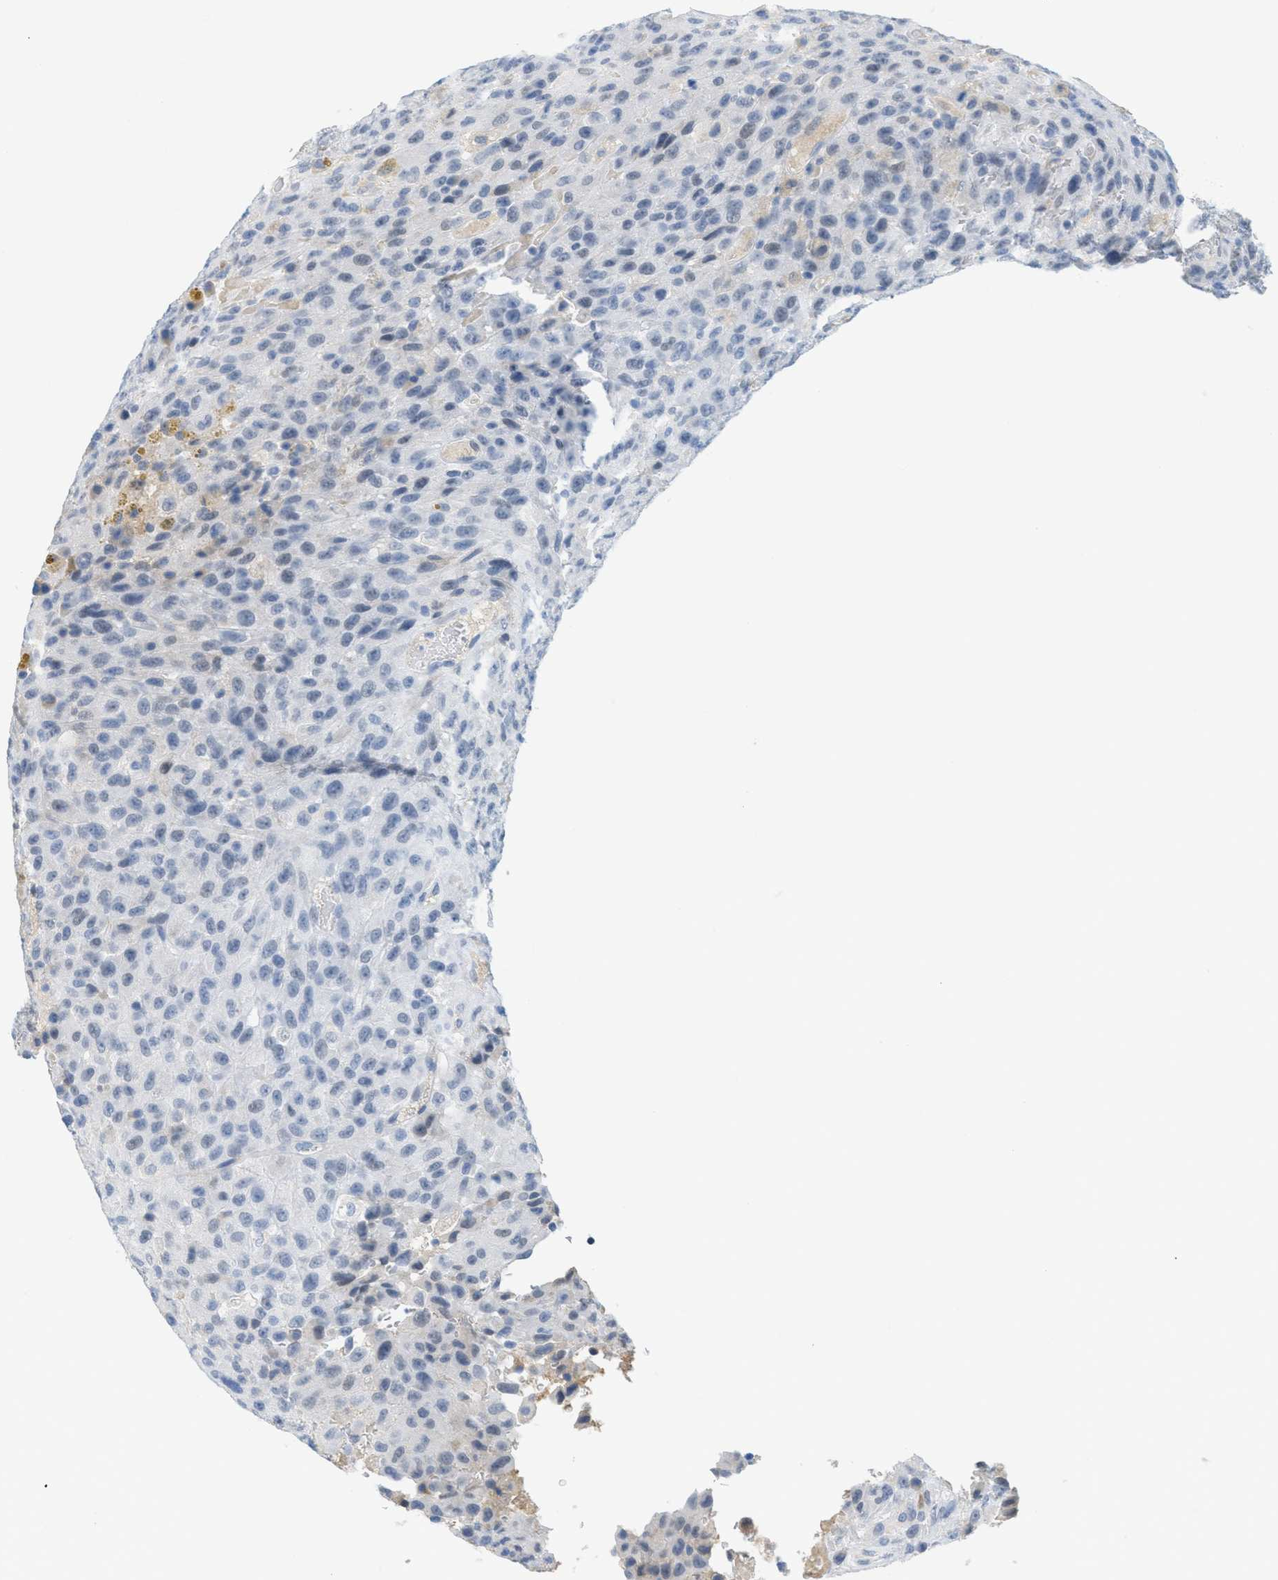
{"staining": {"intensity": "negative", "quantity": "none", "location": "none"}, "tissue": "urothelial cancer", "cell_type": "Tumor cells", "image_type": "cancer", "snomed": [{"axis": "morphology", "description": "Urothelial carcinoma, High grade"}, {"axis": "topography", "description": "Urinary bladder"}], "caption": "The image displays no significant positivity in tumor cells of urothelial cancer.", "gene": "HSF2", "patient": {"sex": "male", "age": 66}}